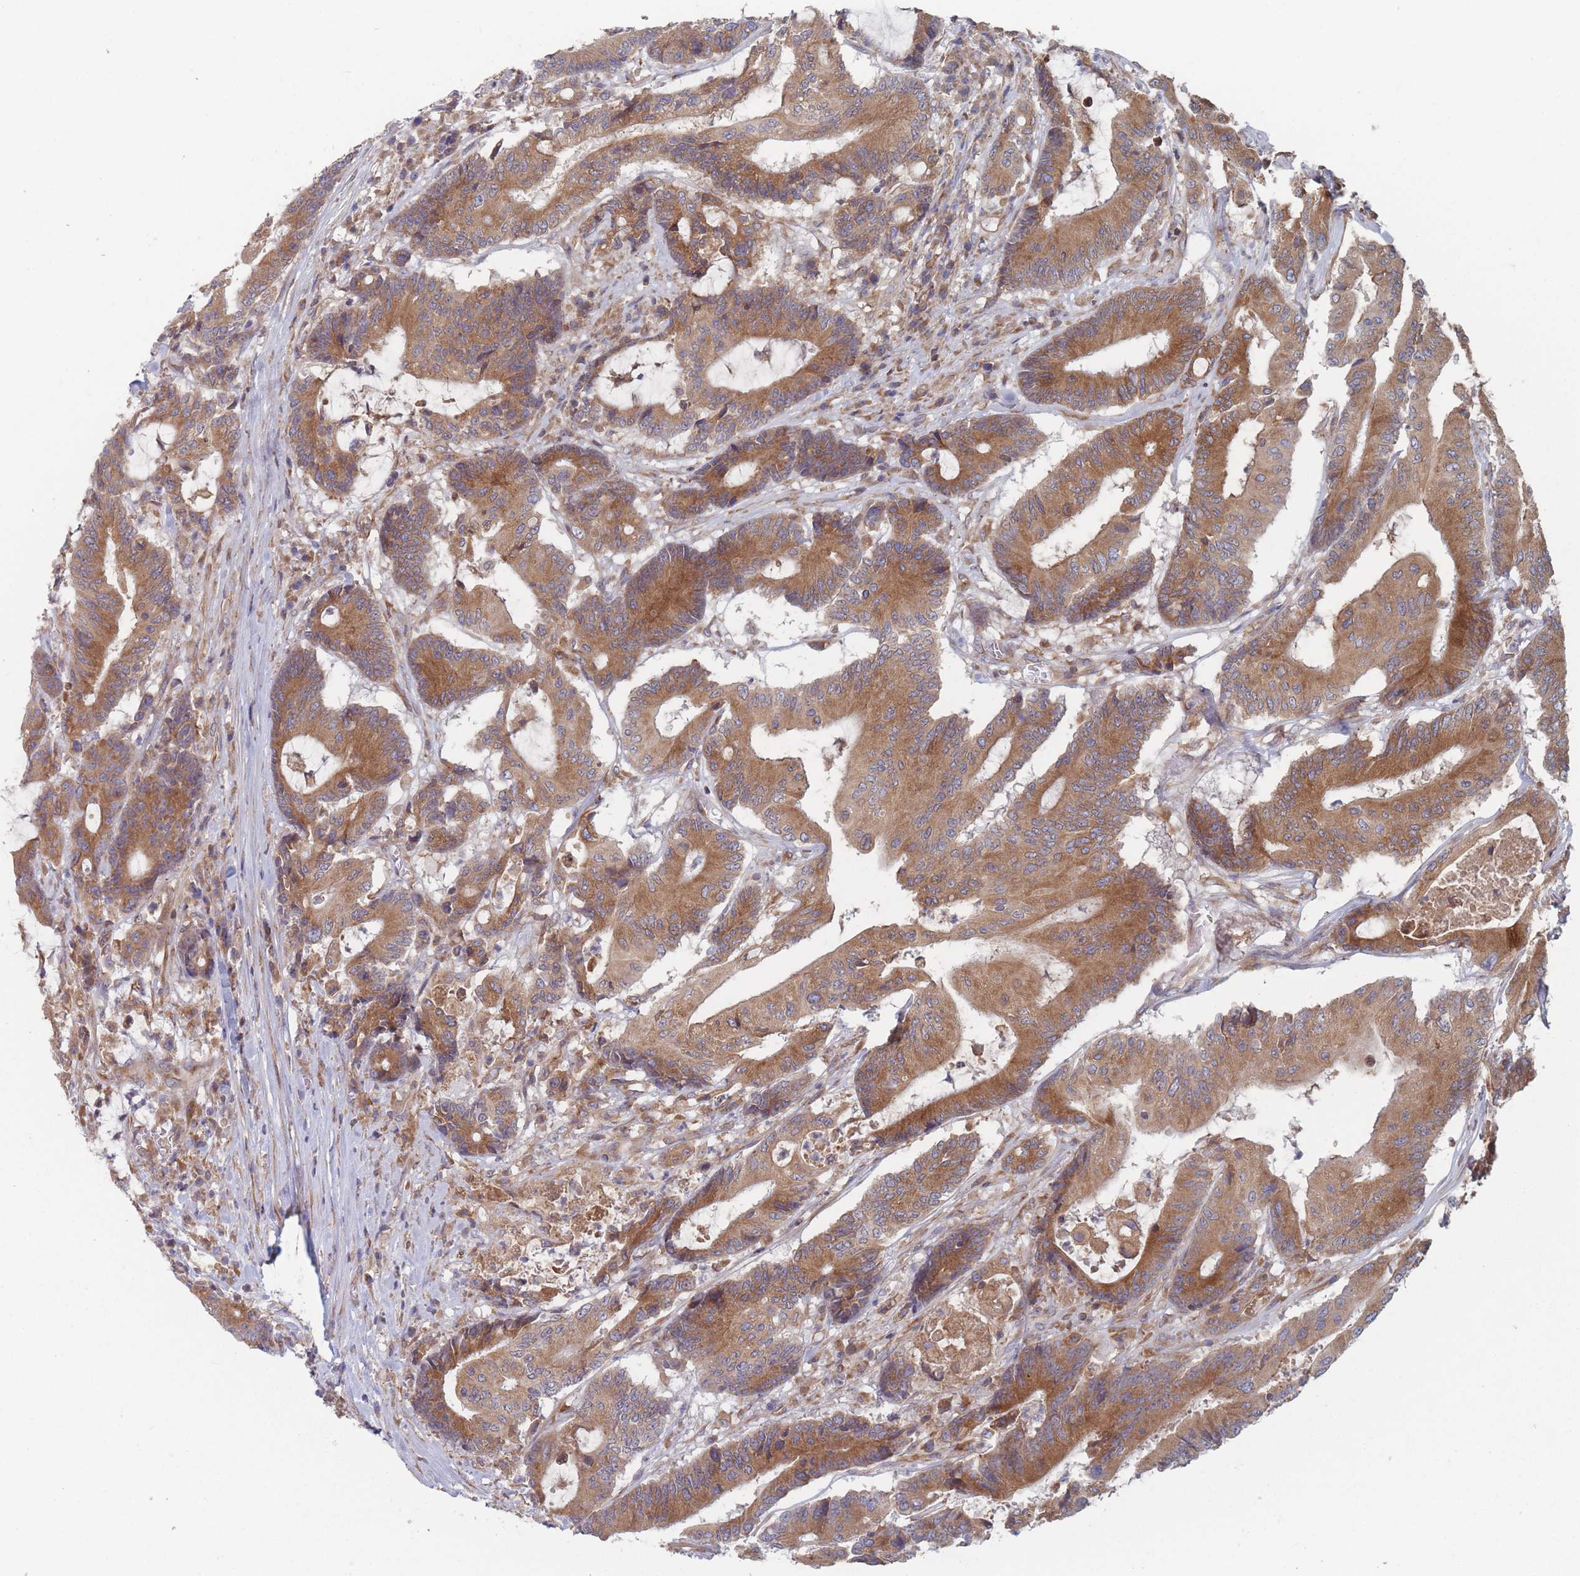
{"staining": {"intensity": "strong", "quantity": ">75%", "location": "cytoplasmic/membranous"}, "tissue": "colorectal cancer", "cell_type": "Tumor cells", "image_type": "cancer", "snomed": [{"axis": "morphology", "description": "Adenocarcinoma, NOS"}, {"axis": "topography", "description": "Colon"}], "caption": "Colorectal cancer stained for a protein (brown) reveals strong cytoplasmic/membranous positive staining in approximately >75% of tumor cells.", "gene": "KDSR", "patient": {"sex": "female", "age": 84}}